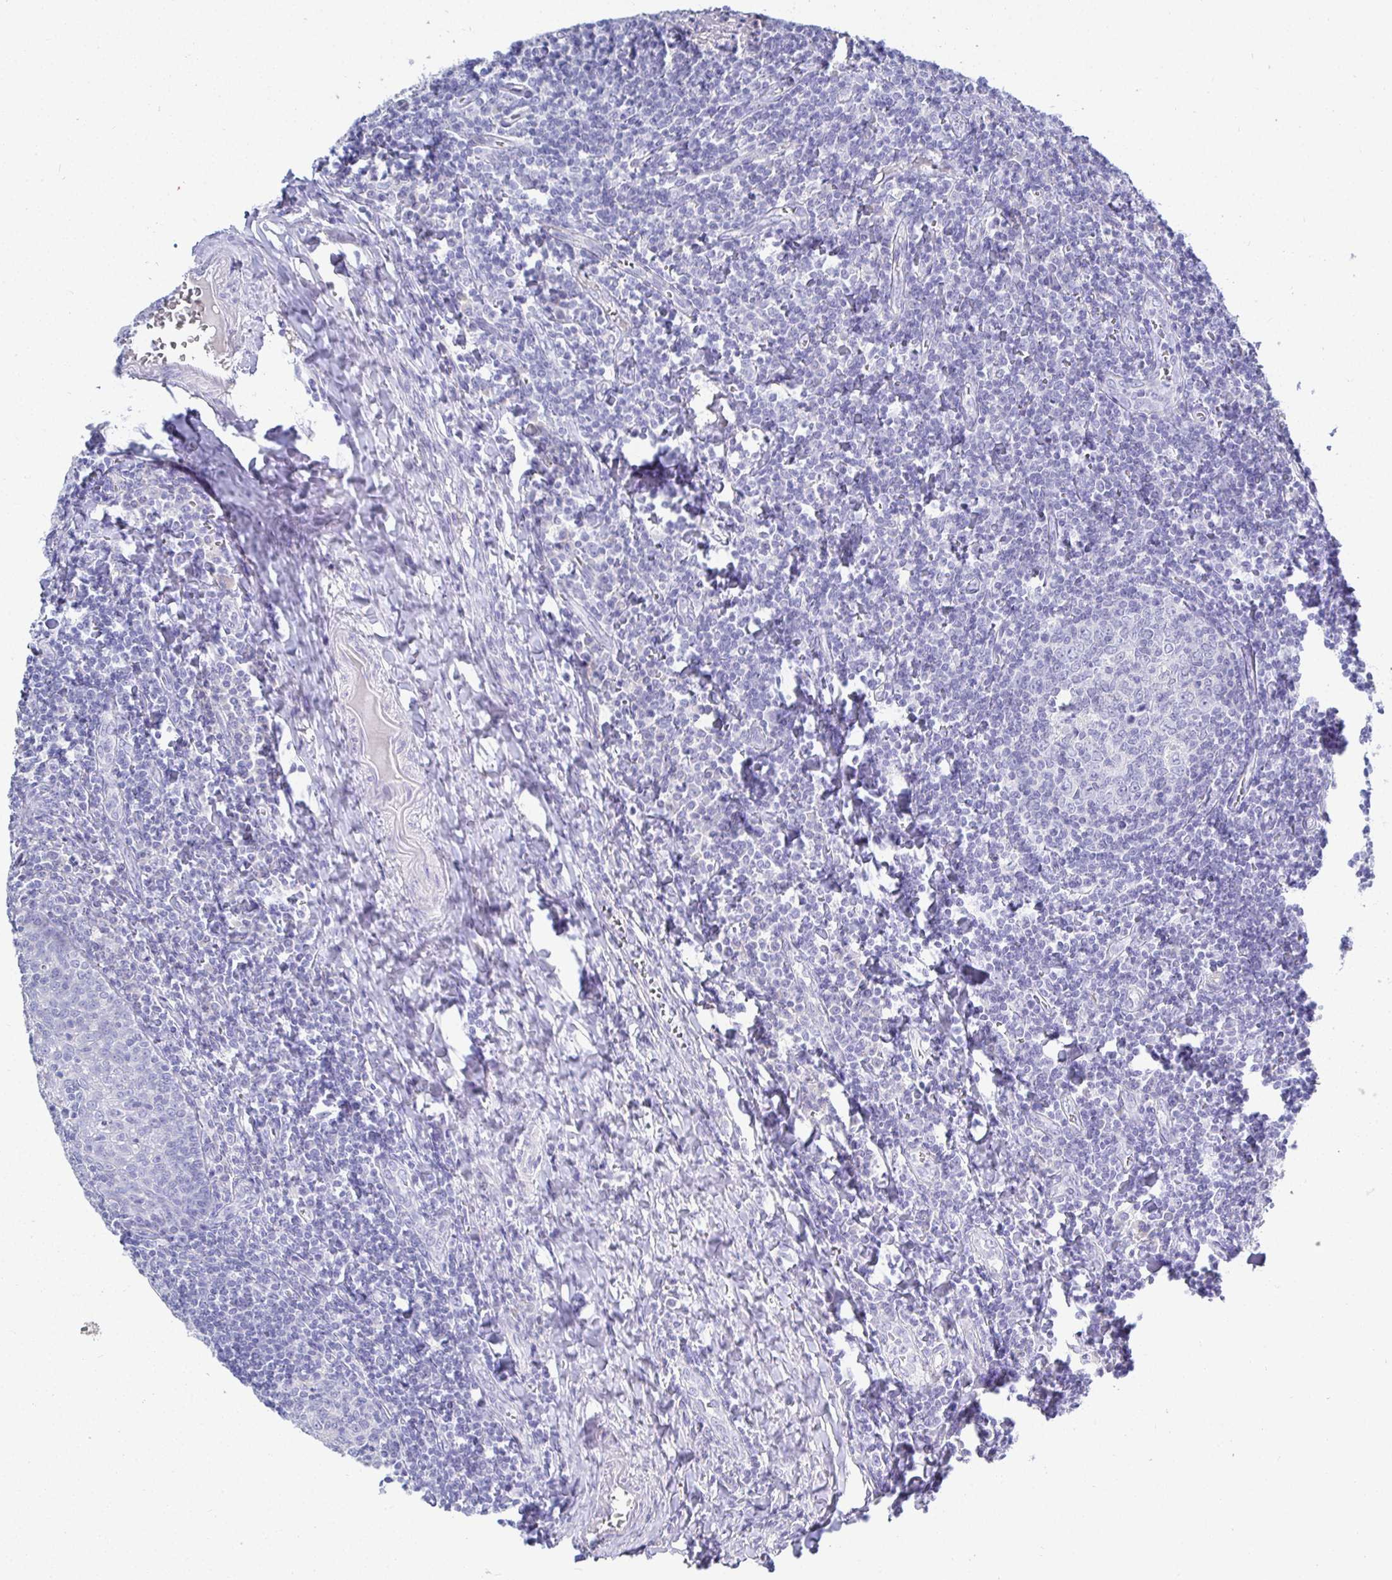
{"staining": {"intensity": "negative", "quantity": "none", "location": "none"}, "tissue": "tonsil", "cell_type": "Germinal center cells", "image_type": "normal", "snomed": [{"axis": "morphology", "description": "Normal tissue, NOS"}, {"axis": "morphology", "description": "Inflammation, NOS"}, {"axis": "topography", "description": "Tonsil"}], "caption": "DAB immunohistochemical staining of normal tonsil demonstrates no significant expression in germinal center cells.", "gene": "TMEM241", "patient": {"sex": "female", "age": 31}}